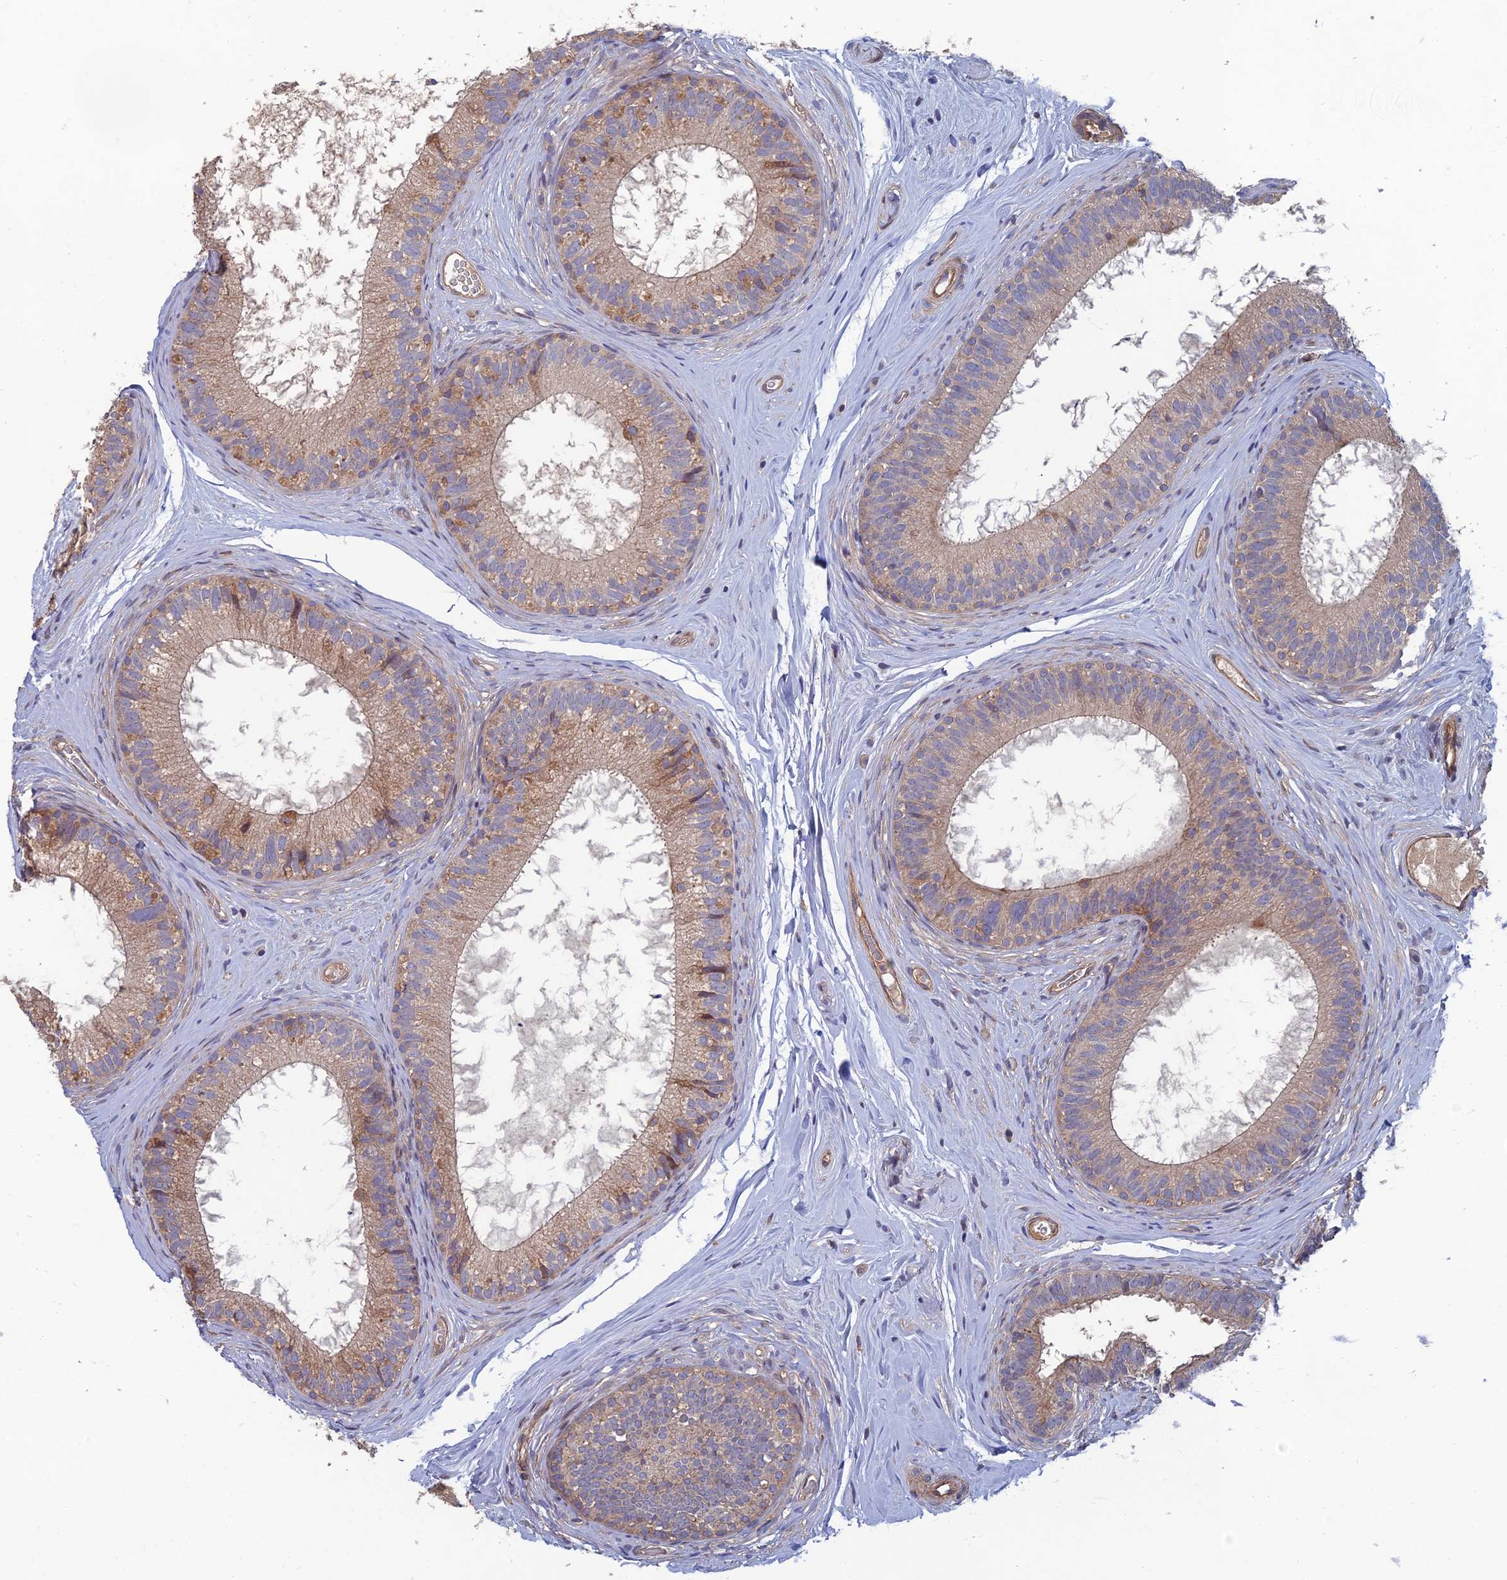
{"staining": {"intensity": "moderate", "quantity": ">75%", "location": "cytoplasmic/membranous,nuclear"}, "tissue": "epididymis", "cell_type": "Glandular cells", "image_type": "normal", "snomed": [{"axis": "morphology", "description": "Normal tissue, NOS"}, {"axis": "topography", "description": "Epididymis"}], "caption": "Immunohistochemical staining of unremarkable epididymis exhibits moderate cytoplasmic/membranous,nuclear protein expression in approximately >75% of glandular cells. (DAB (3,3'-diaminobenzidine) IHC with brightfield microscopy, high magnification).", "gene": "C15orf62", "patient": {"sex": "male", "age": 33}}